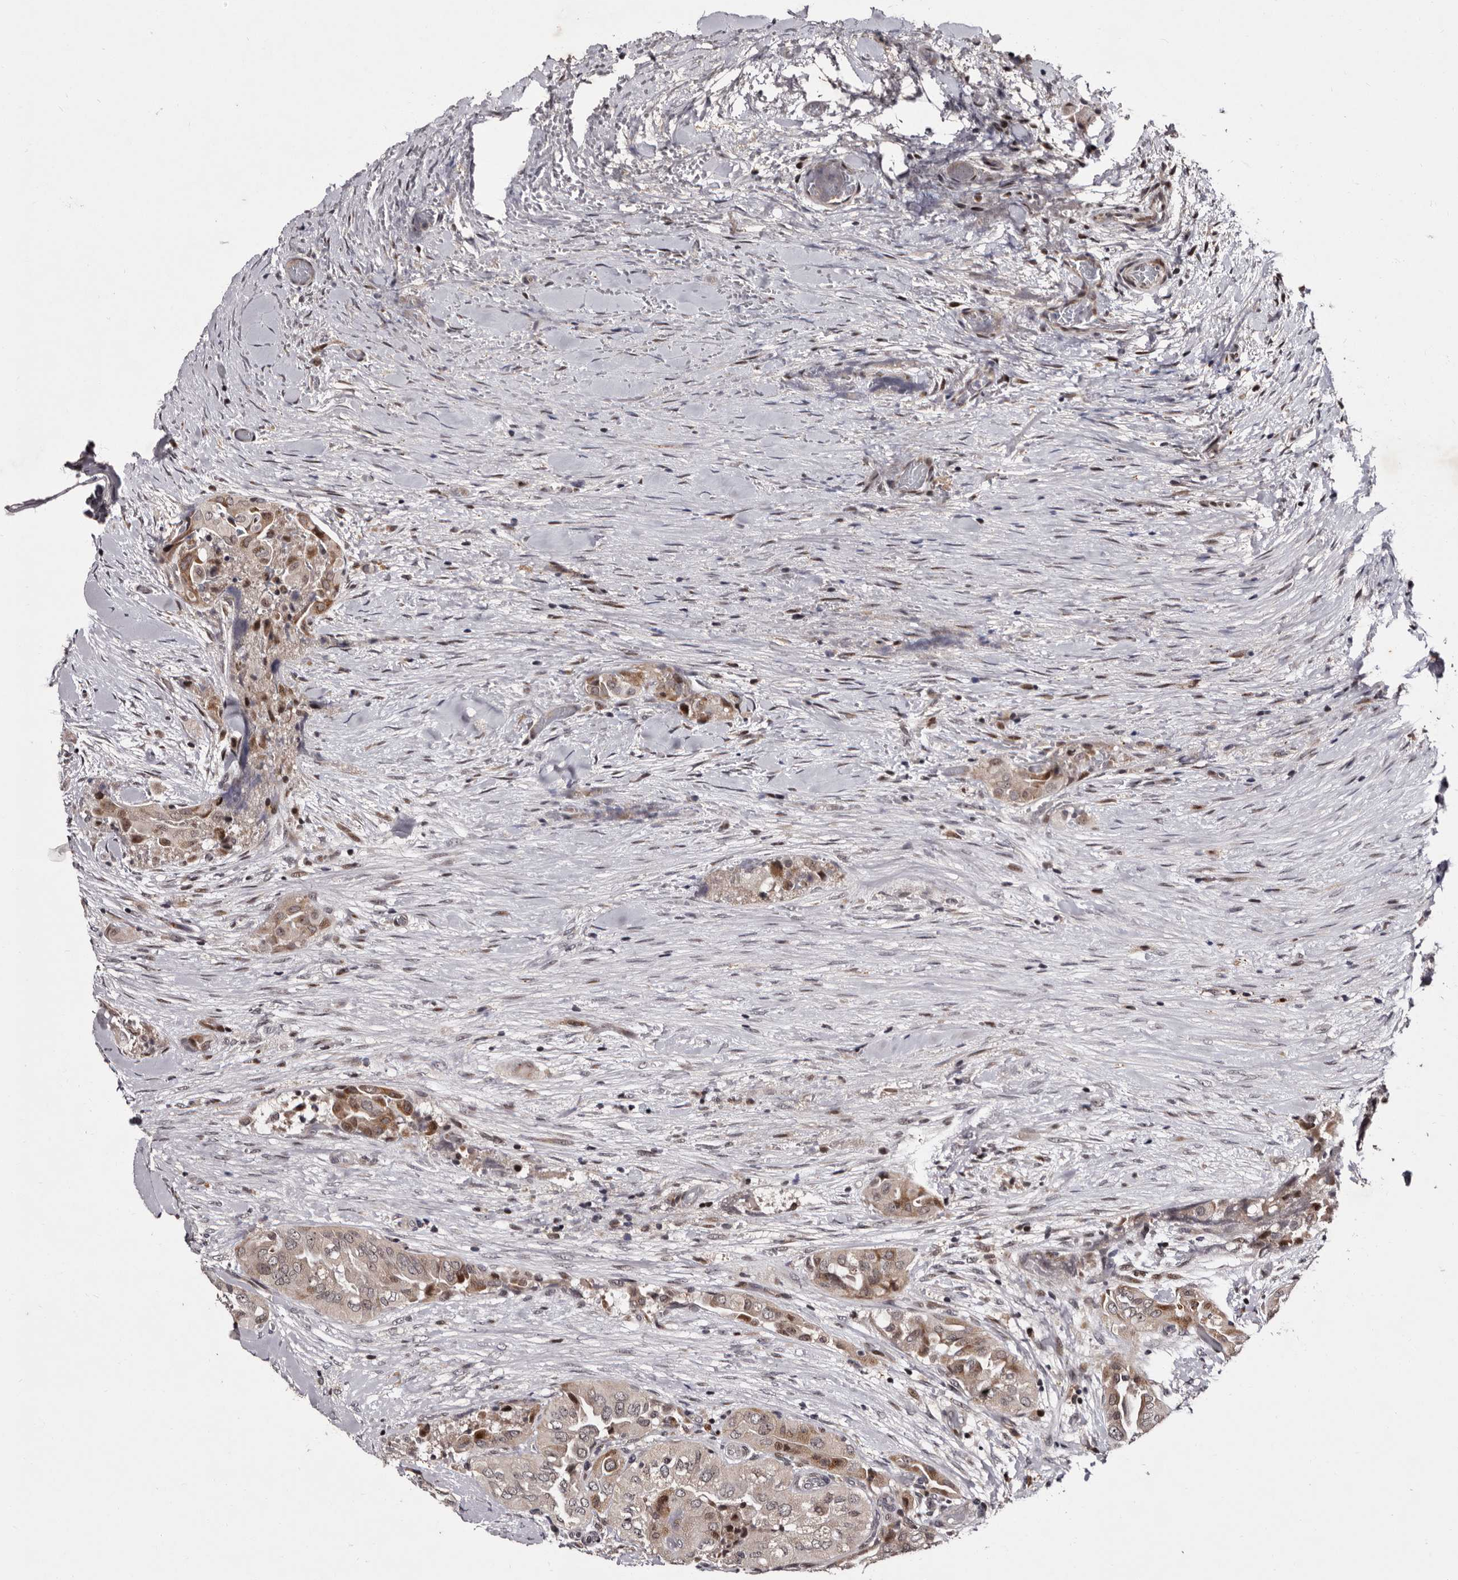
{"staining": {"intensity": "moderate", "quantity": "<25%", "location": "cytoplasmic/membranous,nuclear"}, "tissue": "thyroid cancer", "cell_type": "Tumor cells", "image_type": "cancer", "snomed": [{"axis": "morphology", "description": "Papillary adenocarcinoma, NOS"}, {"axis": "topography", "description": "Thyroid gland"}], "caption": "This photomicrograph exhibits immunohistochemistry staining of human thyroid cancer (papillary adenocarcinoma), with low moderate cytoplasmic/membranous and nuclear expression in approximately <25% of tumor cells.", "gene": "TNKS", "patient": {"sex": "female", "age": 59}}